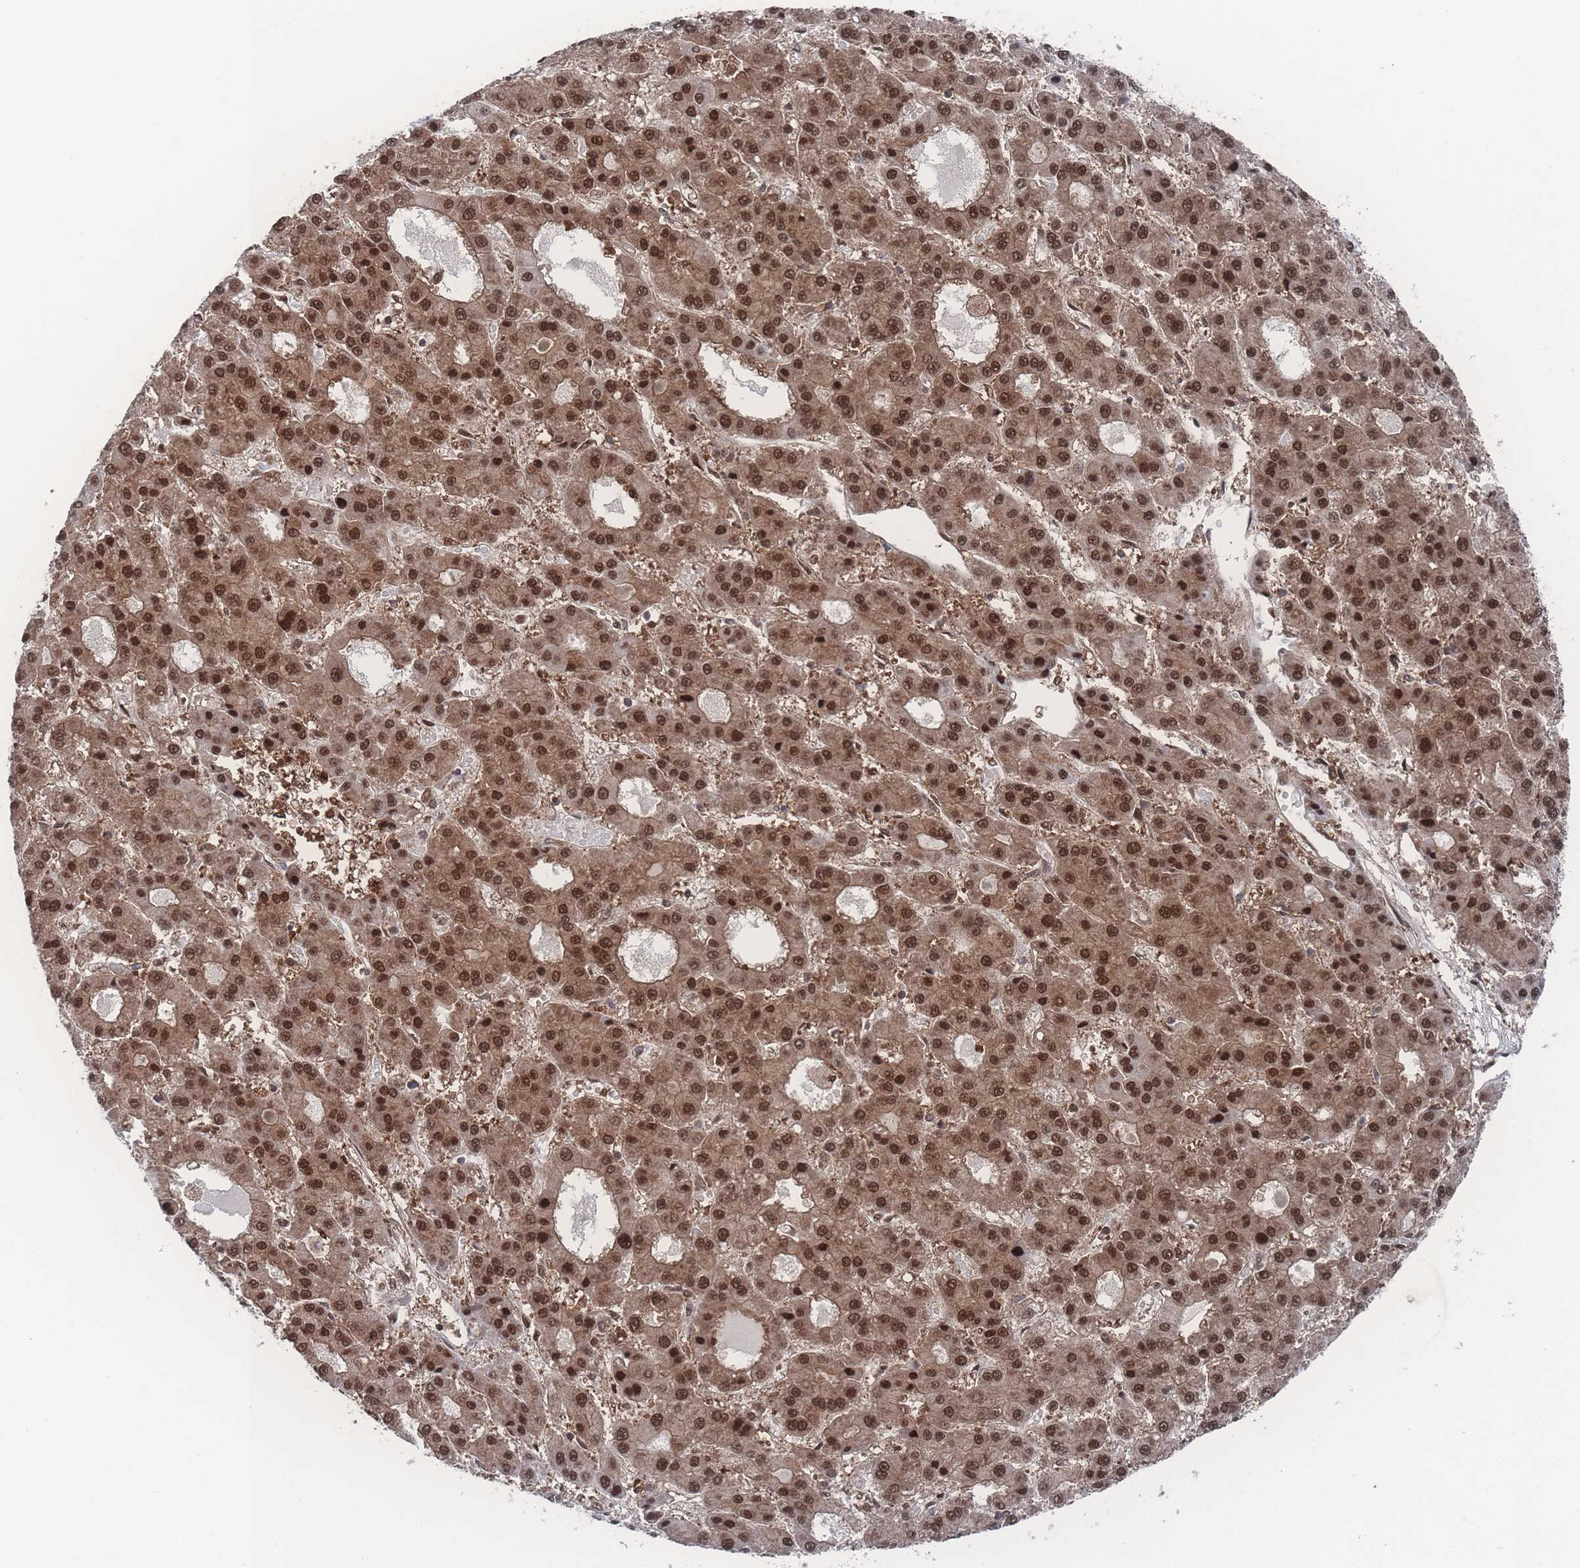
{"staining": {"intensity": "strong", "quantity": ">75%", "location": "nuclear"}, "tissue": "liver cancer", "cell_type": "Tumor cells", "image_type": "cancer", "snomed": [{"axis": "morphology", "description": "Carcinoma, Hepatocellular, NOS"}, {"axis": "topography", "description": "Liver"}], "caption": "Immunohistochemistry (IHC) of hepatocellular carcinoma (liver) exhibits high levels of strong nuclear positivity in approximately >75% of tumor cells. The staining was performed using DAB, with brown indicating positive protein expression. Nuclei are stained blue with hematoxylin.", "gene": "PSMA1", "patient": {"sex": "male", "age": 70}}